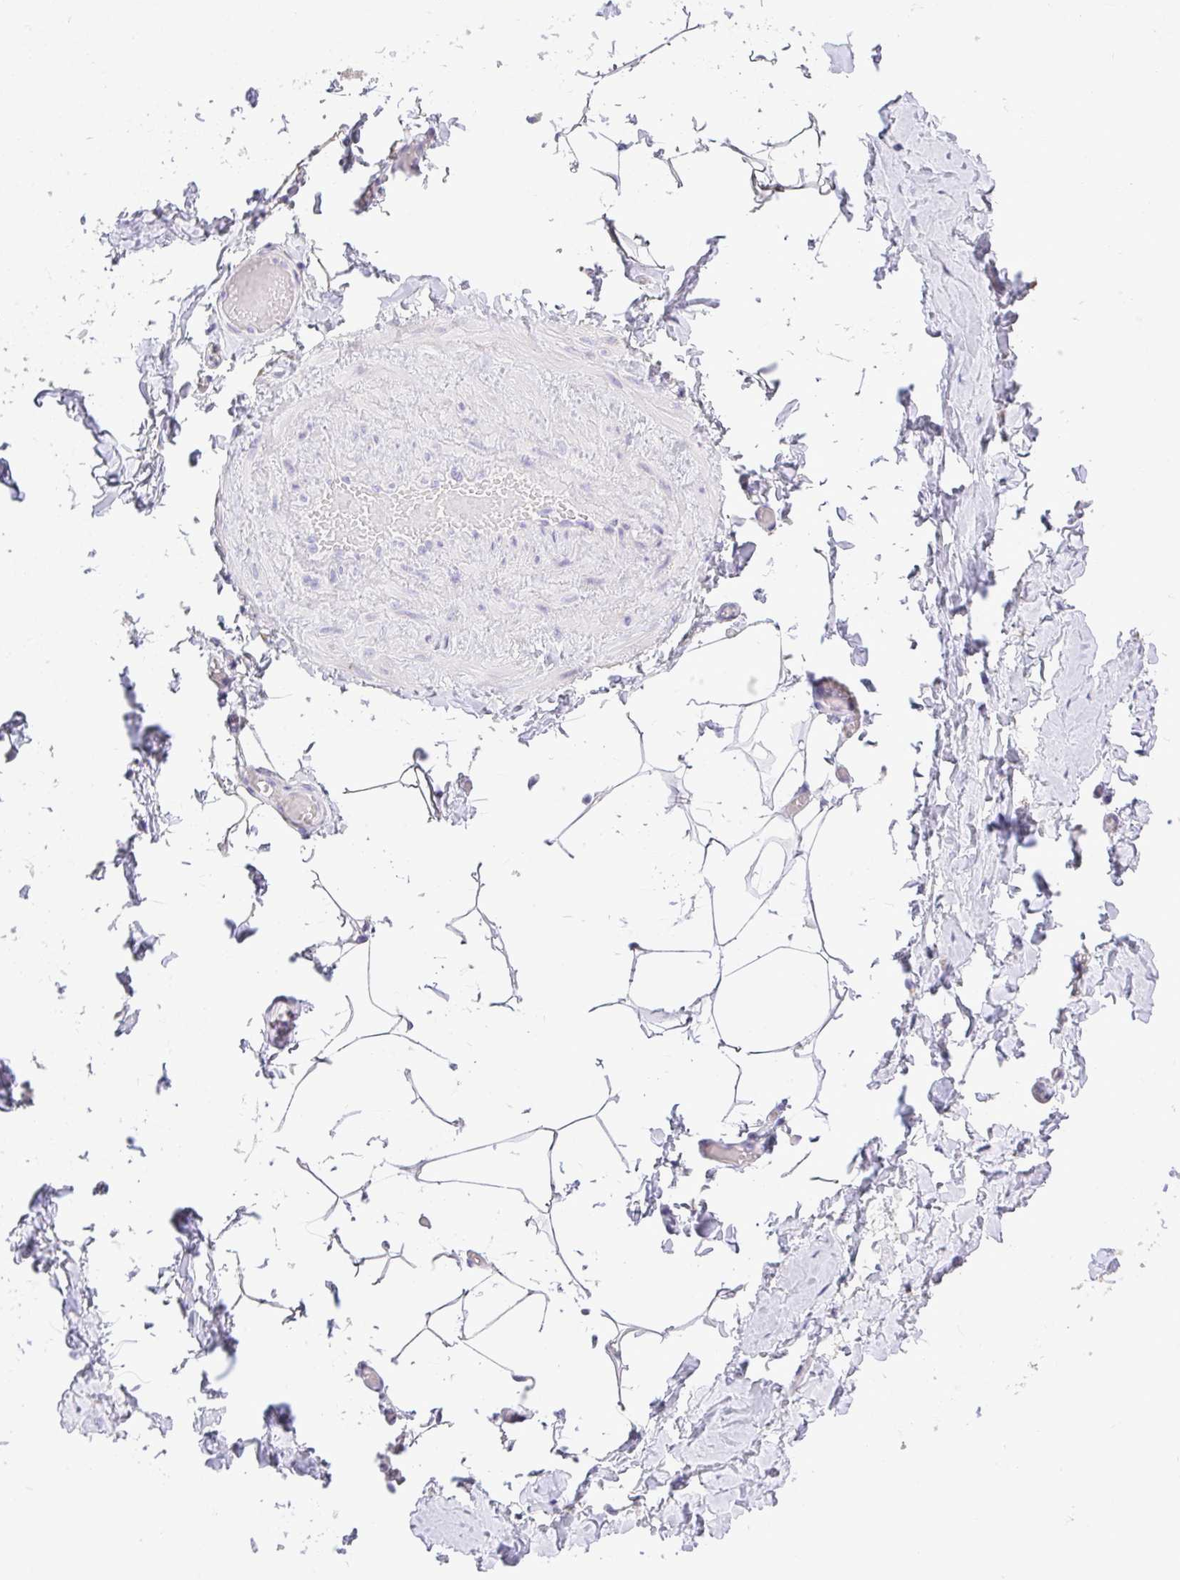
{"staining": {"intensity": "negative", "quantity": "none", "location": "none"}, "tissue": "adipose tissue", "cell_type": "Adipocytes", "image_type": "normal", "snomed": [{"axis": "morphology", "description": "Normal tissue, NOS"}, {"axis": "topography", "description": "Soft tissue"}, {"axis": "topography", "description": "Adipose tissue"}, {"axis": "topography", "description": "Vascular tissue"}, {"axis": "topography", "description": "Peripheral nerve tissue"}], "caption": "Human adipose tissue stained for a protein using immunohistochemistry reveals no staining in adipocytes.", "gene": "PLPPR3", "patient": {"sex": "male", "age": 29}}